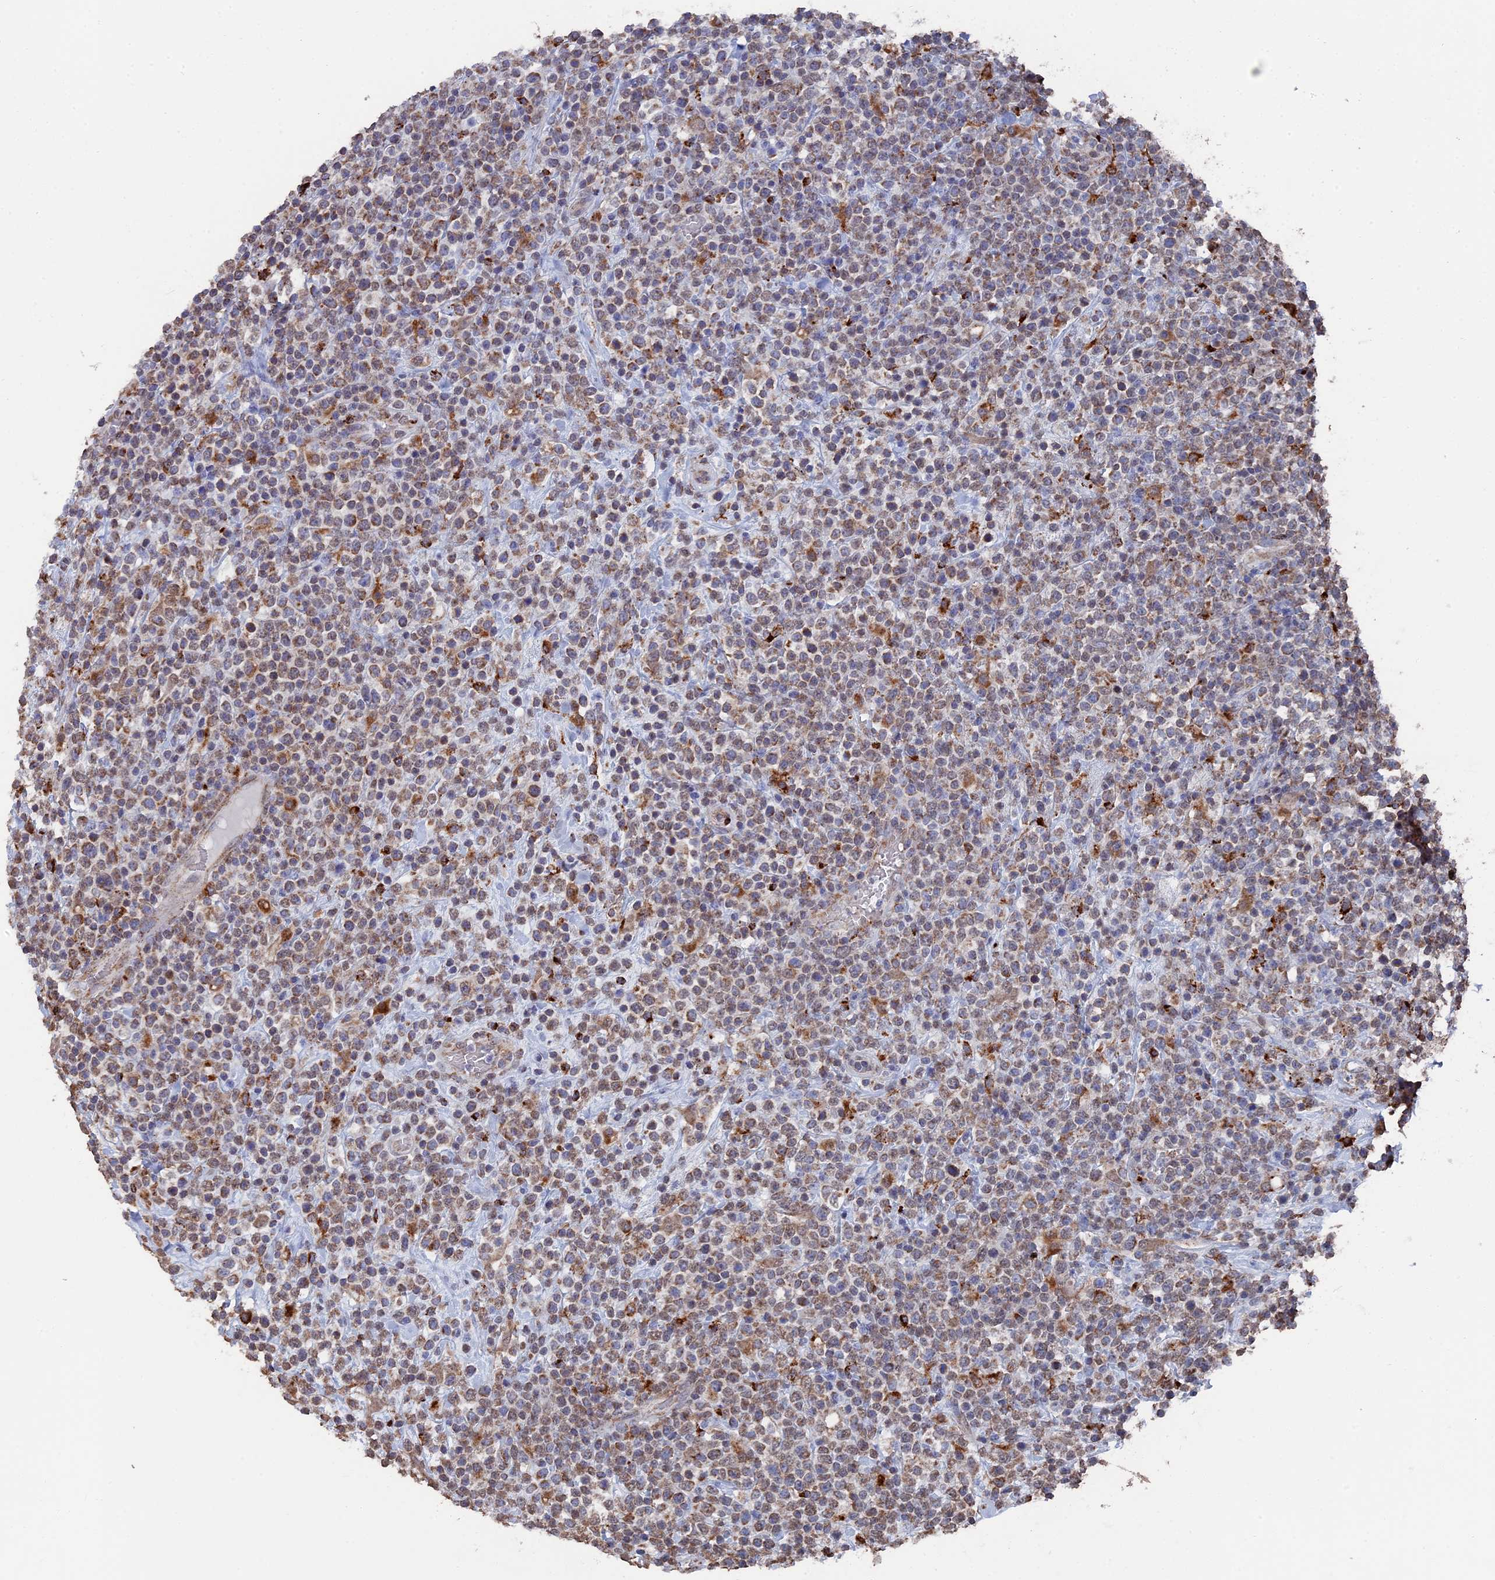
{"staining": {"intensity": "moderate", "quantity": "25%-75%", "location": "cytoplasmic/membranous,nuclear"}, "tissue": "lymphoma", "cell_type": "Tumor cells", "image_type": "cancer", "snomed": [{"axis": "morphology", "description": "Malignant lymphoma, non-Hodgkin's type, High grade"}, {"axis": "topography", "description": "Colon"}], "caption": "The histopathology image shows staining of high-grade malignant lymphoma, non-Hodgkin's type, revealing moderate cytoplasmic/membranous and nuclear protein expression (brown color) within tumor cells.", "gene": "SMG9", "patient": {"sex": "female", "age": 53}}